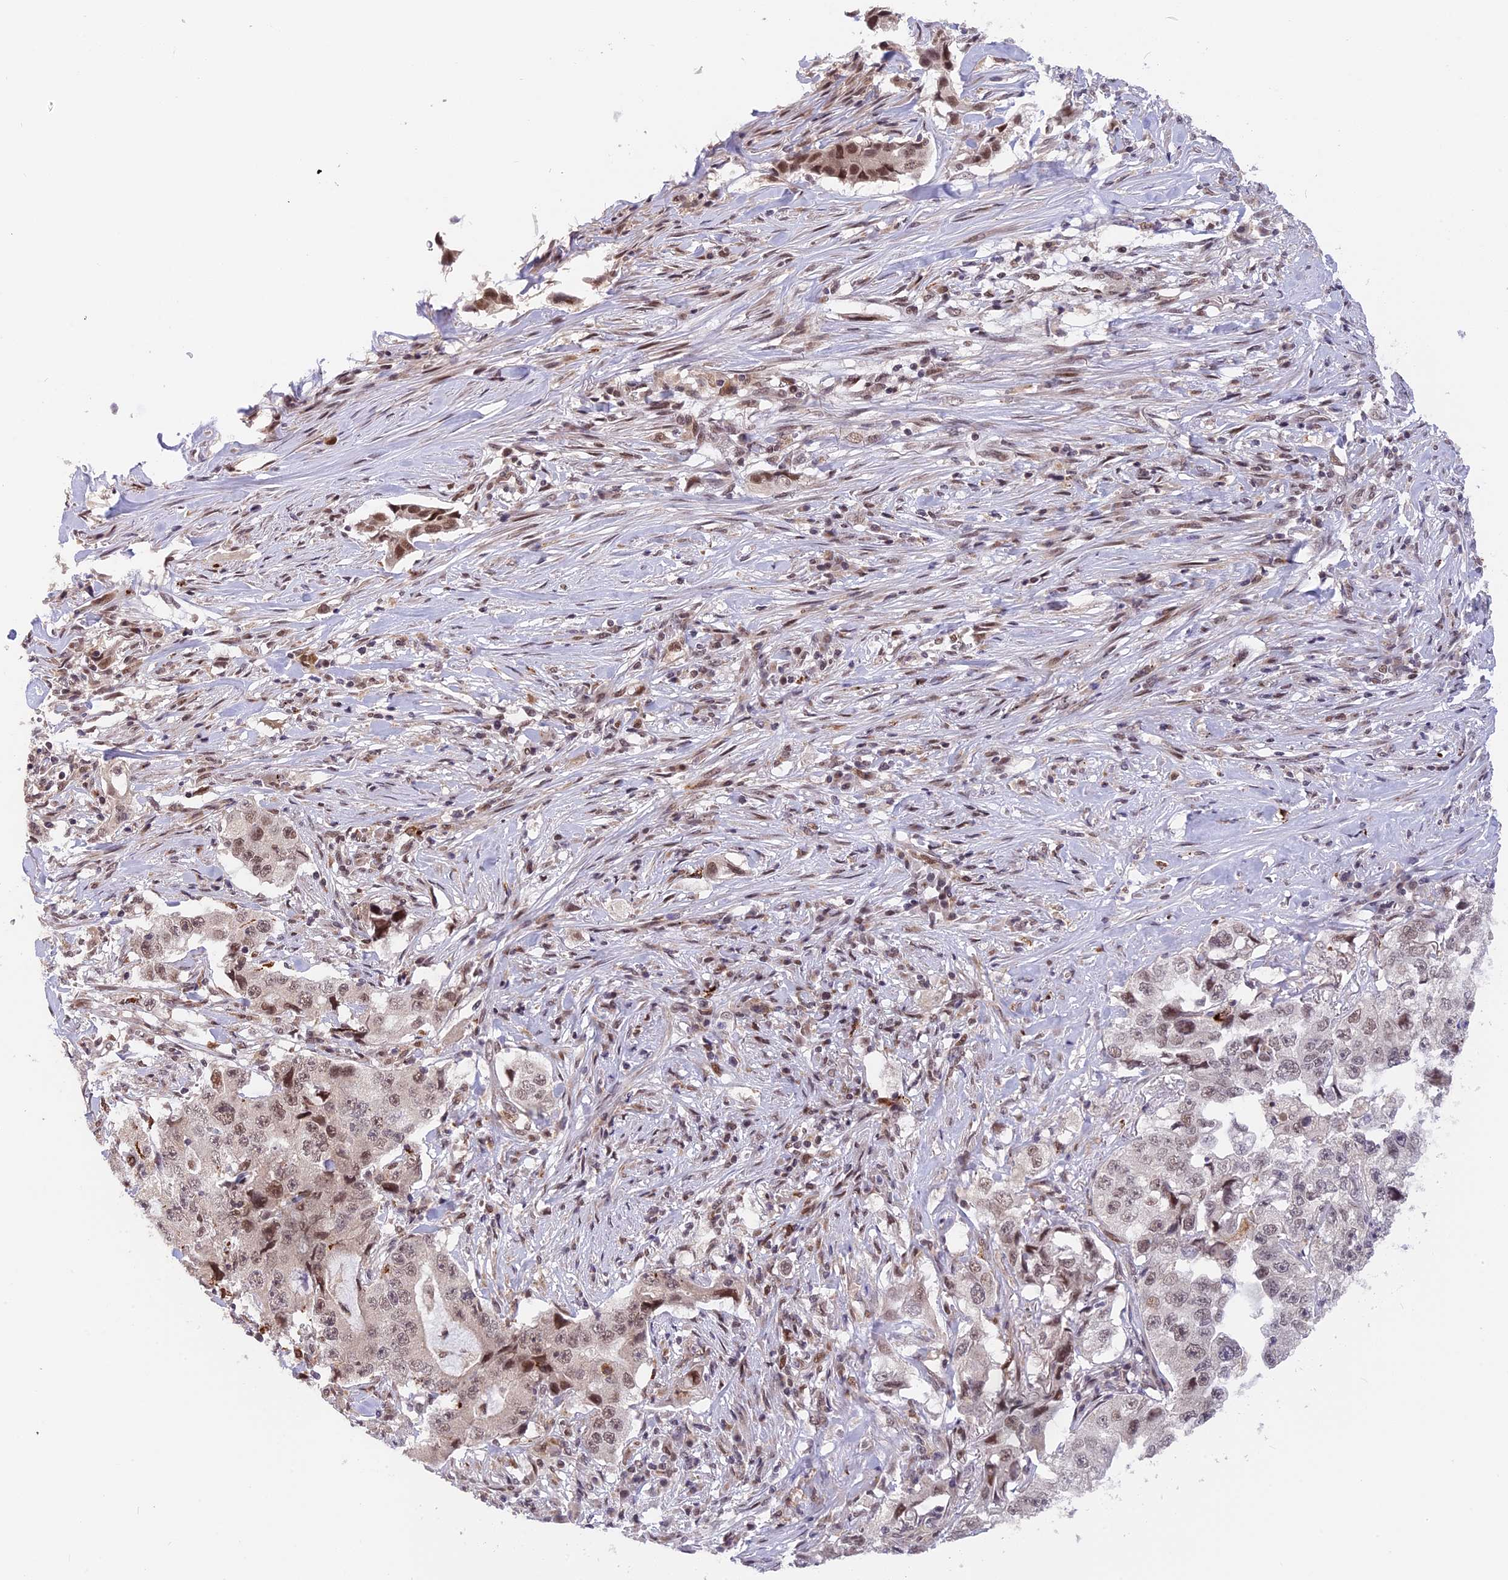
{"staining": {"intensity": "weak", "quantity": "25%-75%", "location": "nuclear"}, "tissue": "lung cancer", "cell_type": "Tumor cells", "image_type": "cancer", "snomed": [{"axis": "morphology", "description": "Adenocarcinoma, NOS"}, {"axis": "topography", "description": "Lung"}], "caption": "Tumor cells display weak nuclear expression in about 25%-75% of cells in lung adenocarcinoma.", "gene": "POLR2C", "patient": {"sex": "female", "age": 51}}